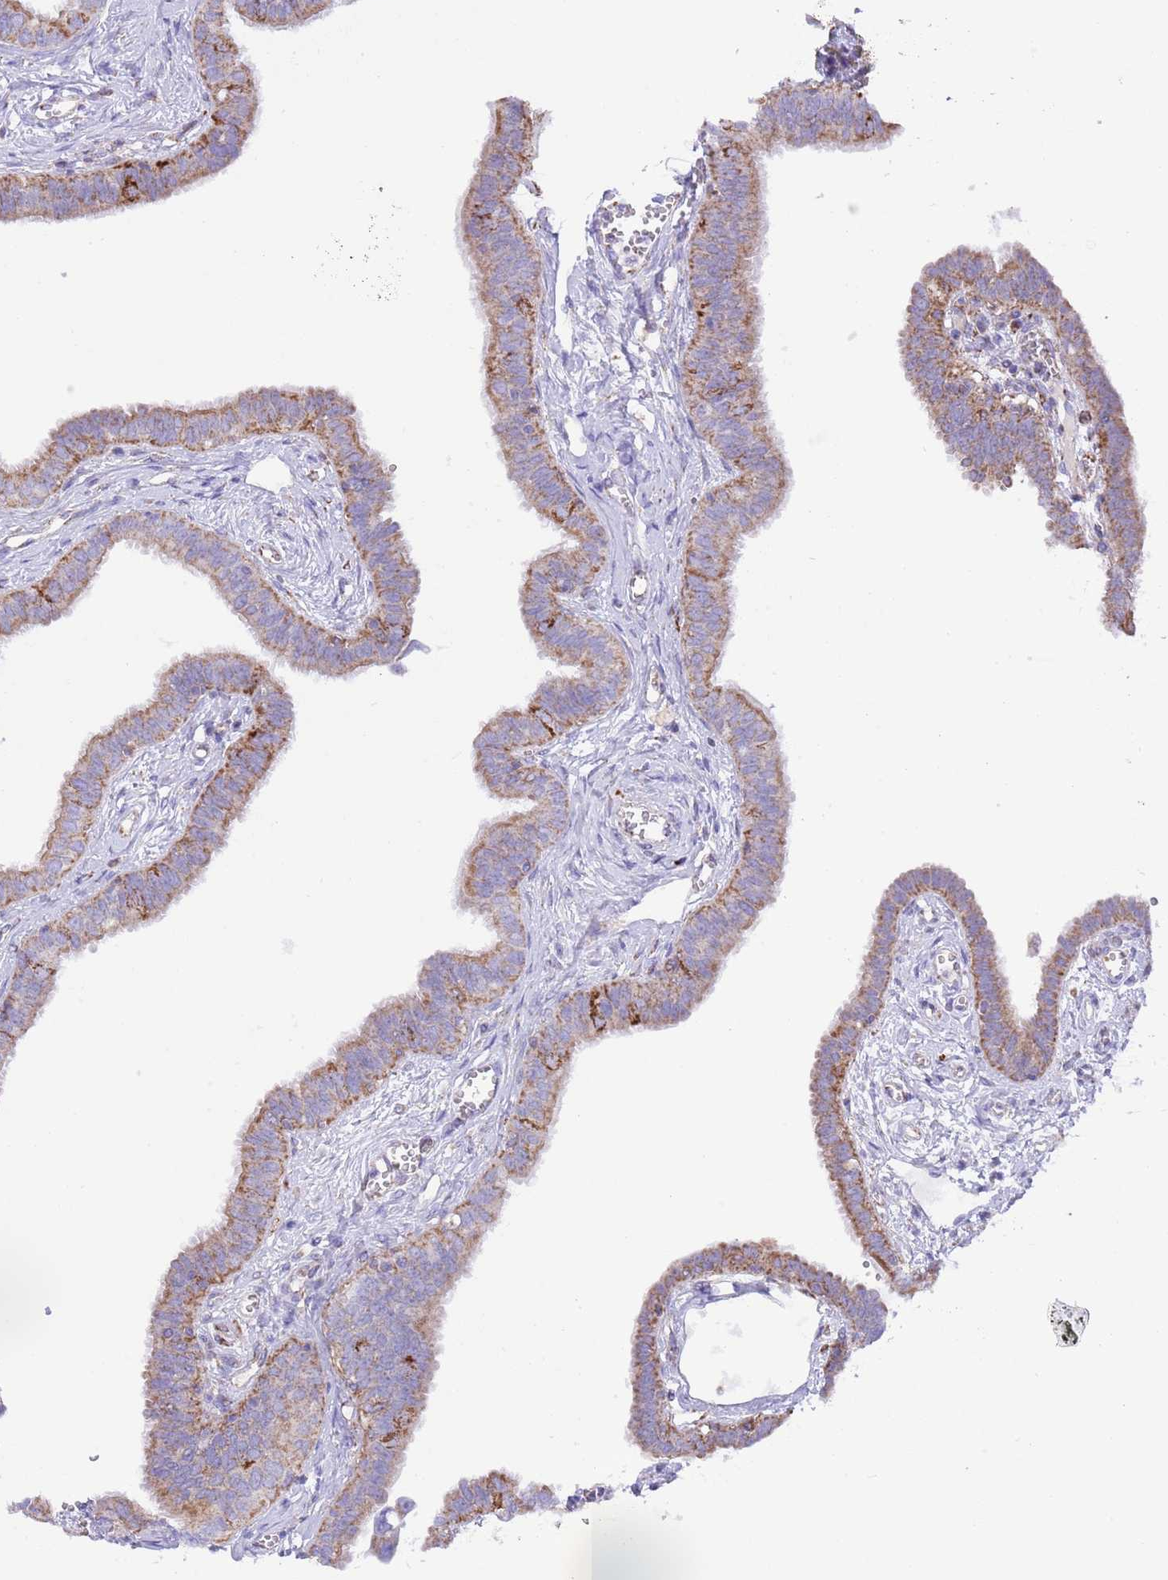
{"staining": {"intensity": "strong", "quantity": "25%-75%", "location": "cytoplasmic/membranous"}, "tissue": "fallopian tube", "cell_type": "Glandular cells", "image_type": "normal", "snomed": [{"axis": "morphology", "description": "Normal tissue, NOS"}, {"axis": "morphology", "description": "Carcinoma, NOS"}, {"axis": "topography", "description": "Fallopian tube"}, {"axis": "topography", "description": "Ovary"}], "caption": "Unremarkable fallopian tube reveals strong cytoplasmic/membranous positivity in approximately 25%-75% of glandular cells, visualized by immunohistochemistry.", "gene": "SS18L2", "patient": {"sex": "female", "age": 59}}